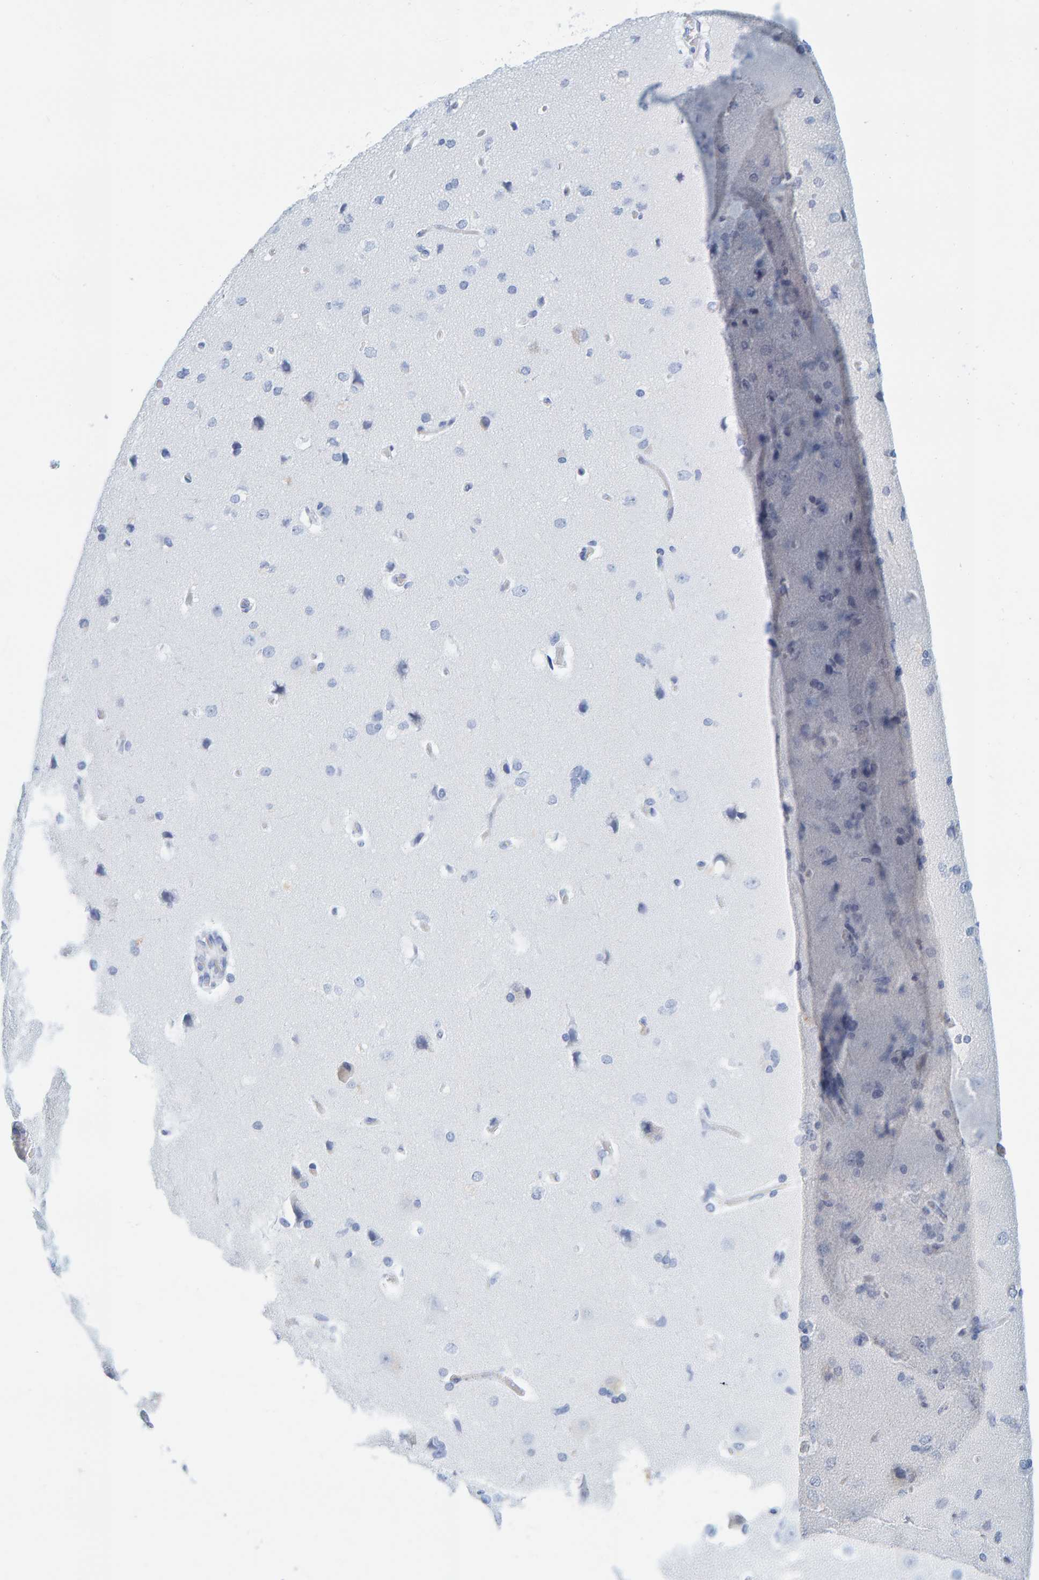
{"staining": {"intensity": "negative", "quantity": "none", "location": "none"}, "tissue": "cerebral cortex", "cell_type": "Endothelial cells", "image_type": "normal", "snomed": [{"axis": "morphology", "description": "Normal tissue, NOS"}, {"axis": "topography", "description": "Cerebral cortex"}], "caption": "Micrograph shows no significant protein staining in endothelial cells of normal cerebral cortex. The staining was performed using DAB to visualize the protein expression in brown, while the nuclei were stained in blue with hematoxylin (Magnification: 20x).", "gene": "SFTPC", "patient": {"sex": "male", "age": 62}}